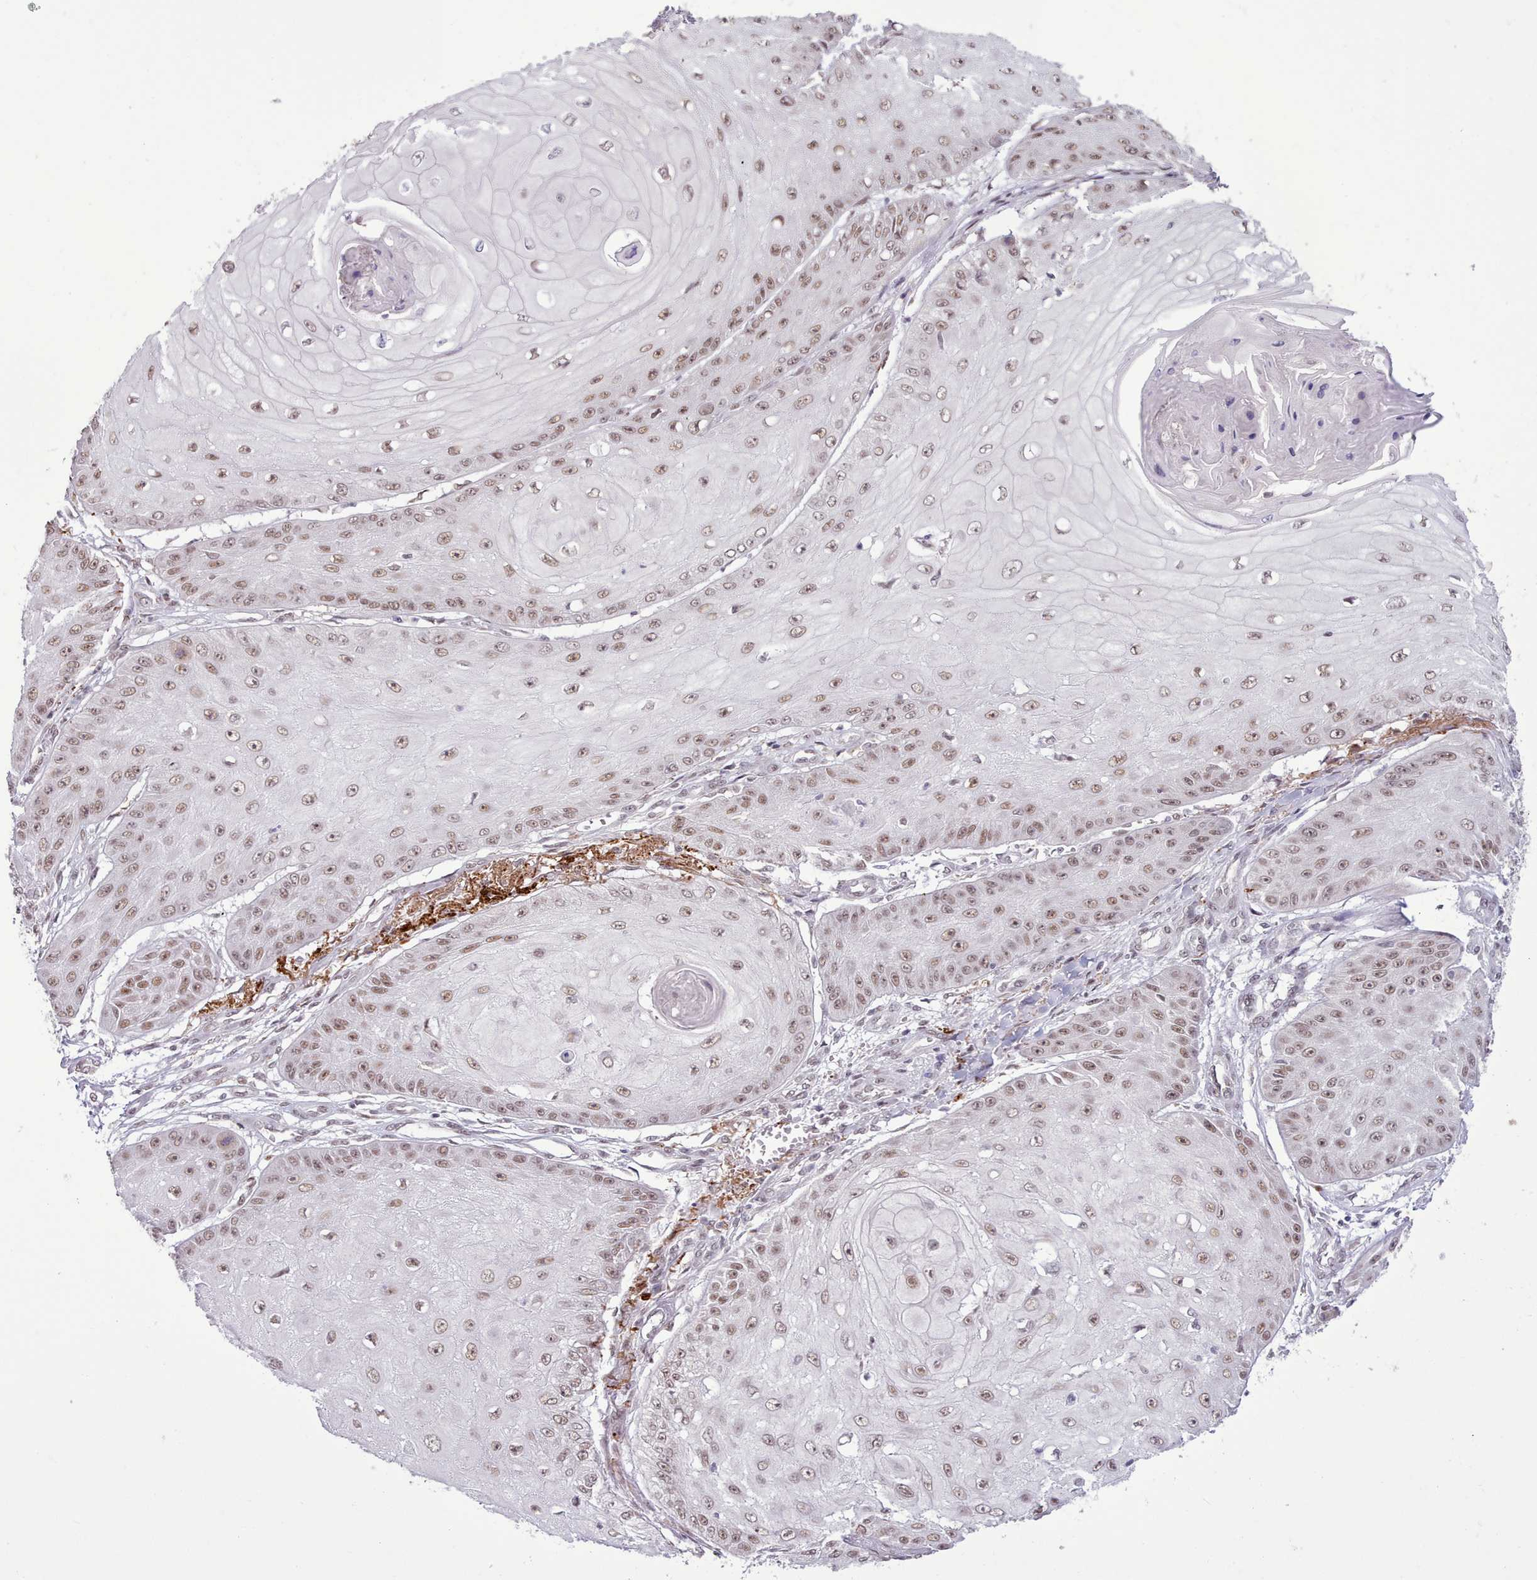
{"staining": {"intensity": "moderate", "quantity": ">75%", "location": "nuclear"}, "tissue": "skin cancer", "cell_type": "Tumor cells", "image_type": "cancer", "snomed": [{"axis": "morphology", "description": "Squamous cell carcinoma, NOS"}, {"axis": "topography", "description": "Skin"}], "caption": "The immunohistochemical stain labels moderate nuclear expression in tumor cells of skin cancer (squamous cell carcinoma) tissue.", "gene": "TAF15", "patient": {"sex": "male", "age": 70}}